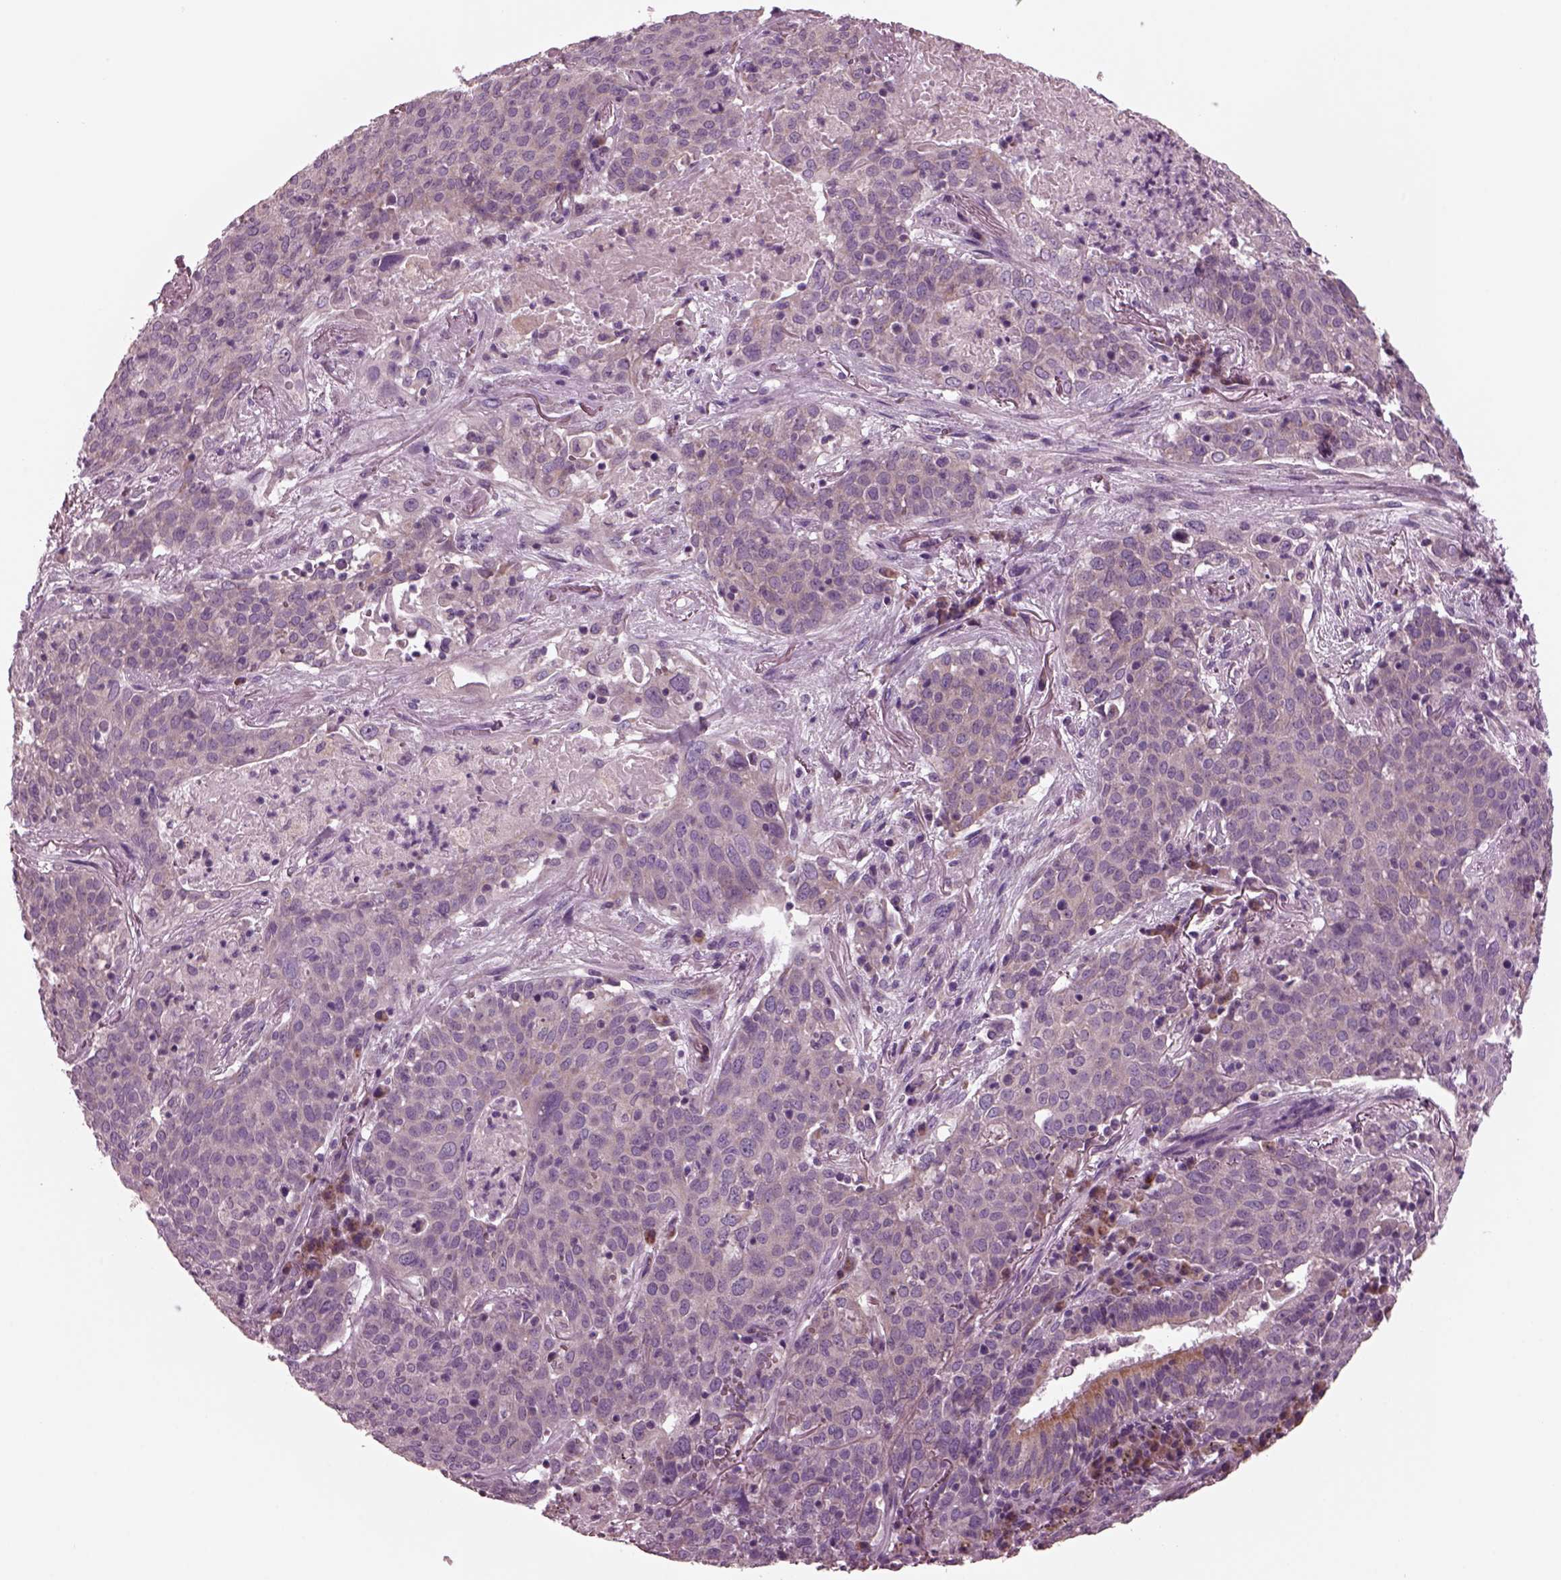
{"staining": {"intensity": "weak", "quantity": ">75%", "location": "cytoplasmic/membranous"}, "tissue": "lung cancer", "cell_type": "Tumor cells", "image_type": "cancer", "snomed": [{"axis": "morphology", "description": "Squamous cell carcinoma, NOS"}, {"axis": "topography", "description": "Lung"}], "caption": "Protein staining of lung cancer (squamous cell carcinoma) tissue shows weak cytoplasmic/membranous positivity in about >75% of tumor cells.", "gene": "AP4M1", "patient": {"sex": "male", "age": 82}}